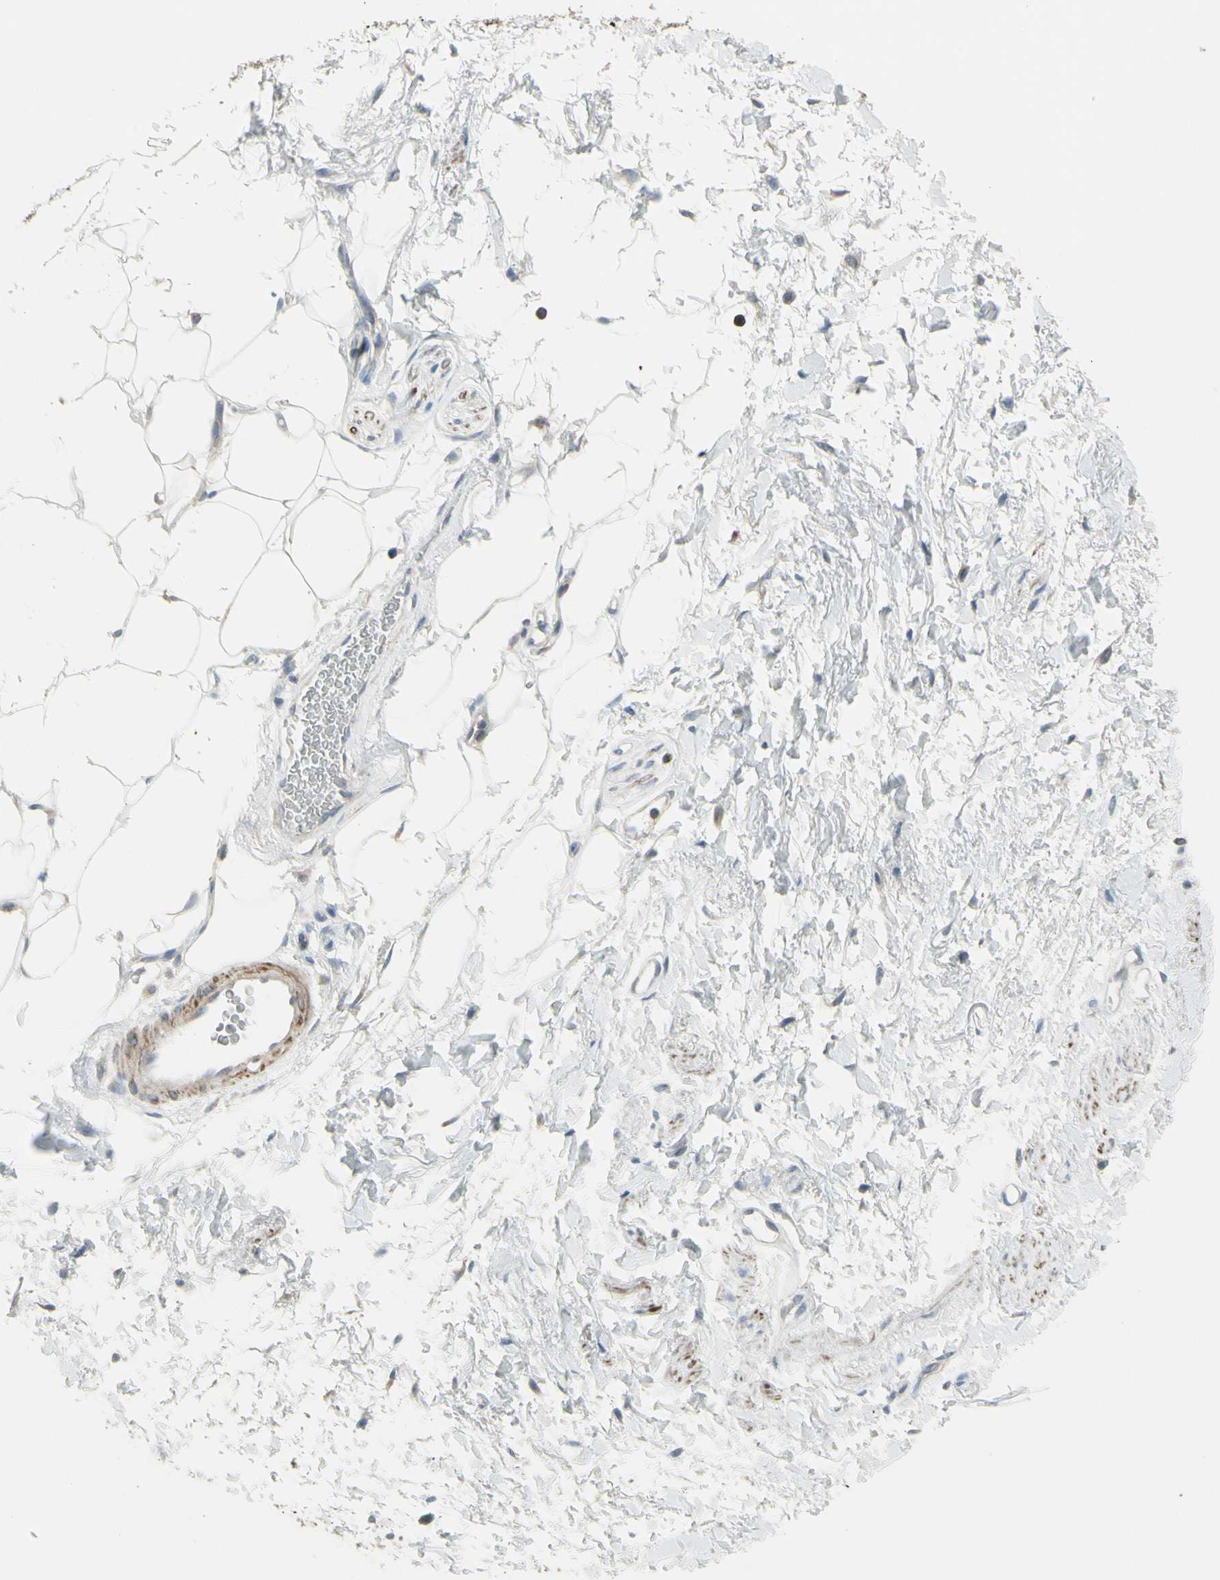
{"staining": {"intensity": "weak", "quantity": "25%-75%", "location": "cytoplasmic/membranous"}, "tissue": "adipose tissue", "cell_type": "Adipocytes", "image_type": "normal", "snomed": [{"axis": "morphology", "description": "Normal tissue, NOS"}, {"axis": "topography", "description": "Soft tissue"}, {"axis": "topography", "description": "Peripheral nerve tissue"}], "caption": "Immunohistochemical staining of benign adipose tissue exhibits low levels of weak cytoplasmic/membranous expression in approximately 25%-75% of adipocytes.", "gene": "FAM171B", "patient": {"sex": "female", "age": 71}}